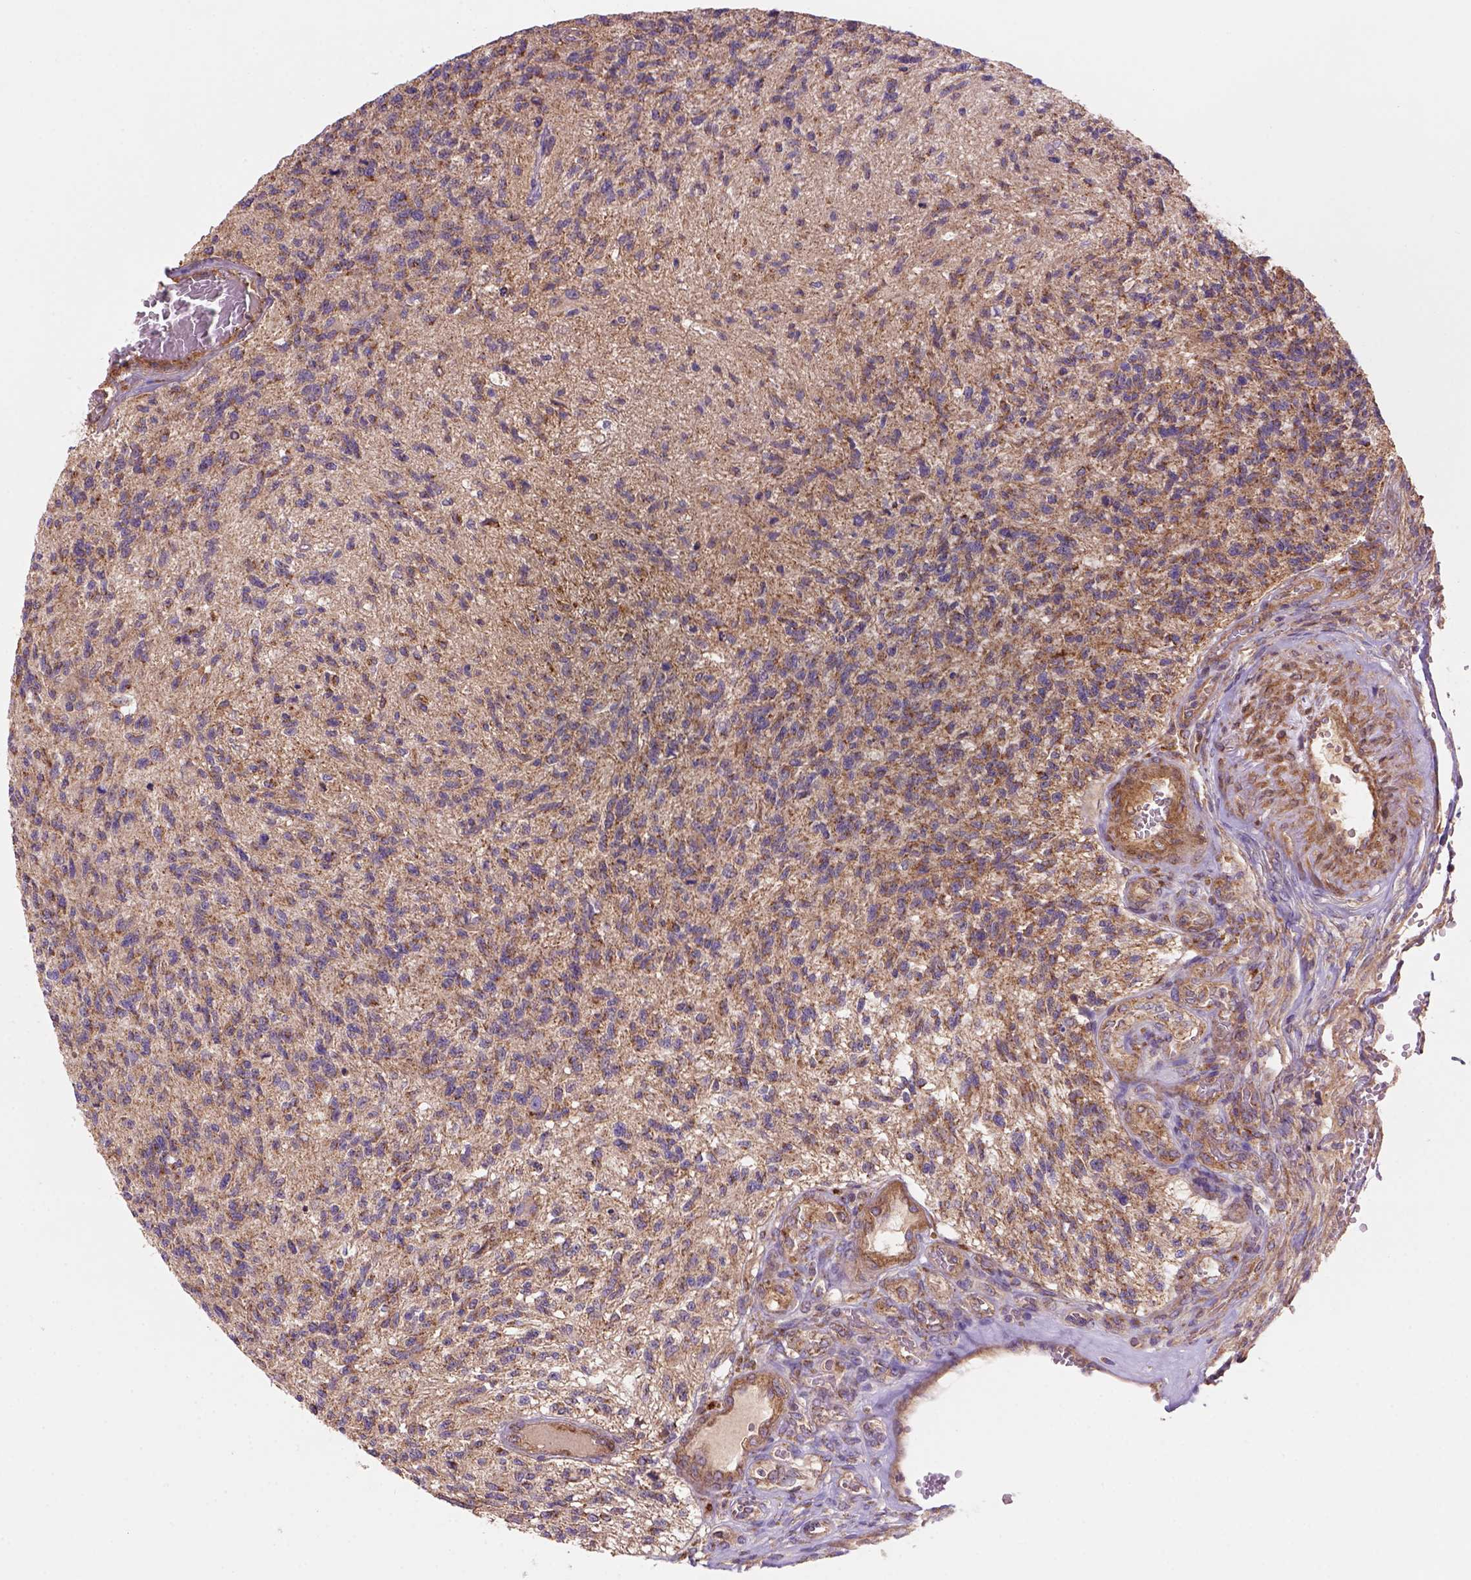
{"staining": {"intensity": "moderate", "quantity": "25%-75%", "location": "cytoplasmic/membranous"}, "tissue": "glioma", "cell_type": "Tumor cells", "image_type": "cancer", "snomed": [{"axis": "morphology", "description": "Glioma, malignant, High grade"}, {"axis": "topography", "description": "Brain"}], "caption": "Malignant high-grade glioma stained with DAB (3,3'-diaminobenzidine) immunohistochemistry (IHC) displays medium levels of moderate cytoplasmic/membranous positivity in about 25%-75% of tumor cells.", "gene": "WARS2", "patient": {"sex": "male", "age": 56}}